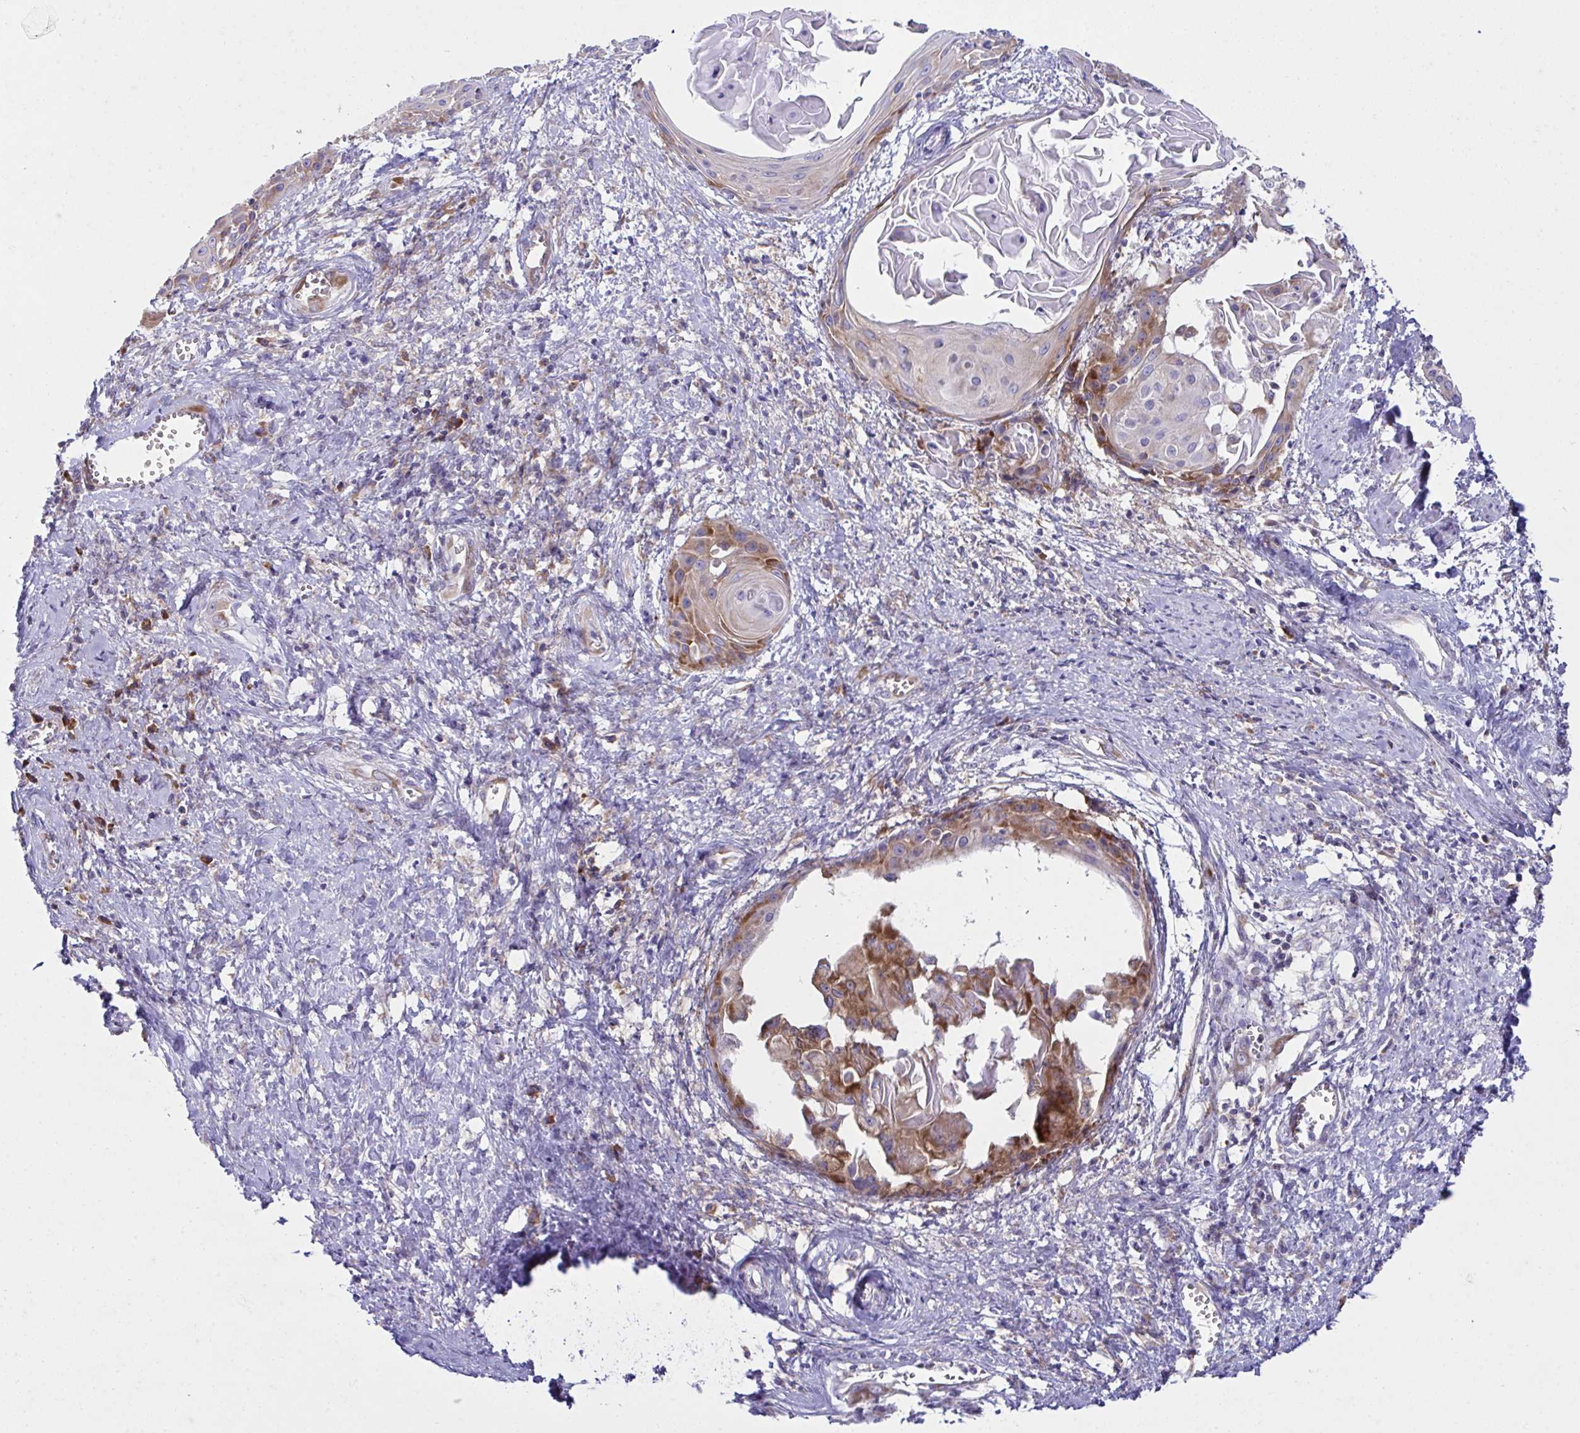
{"staining": {"intensity": "moderate", "quantity": "25%-75%", "location": "cytoplasmic/membranous"}, "tissue": "cervical cancer", "cell_type": "Tumor cells", "image_type": "cancer", "snomed": [{"axis": "morphology", "description": "Squamous cell carcinoma, NOS"}, {"axis": "topography", "description": "Cervix"}], "caption": "This is an image of immunohistochemistry (IHC) staining of cervical squamous cell carcinoma, which shows moderate expression in the cytoplasmic/membranous of tumor cells.", "gene": "FAU", "patient": {"sex": "female", "age": 57}}